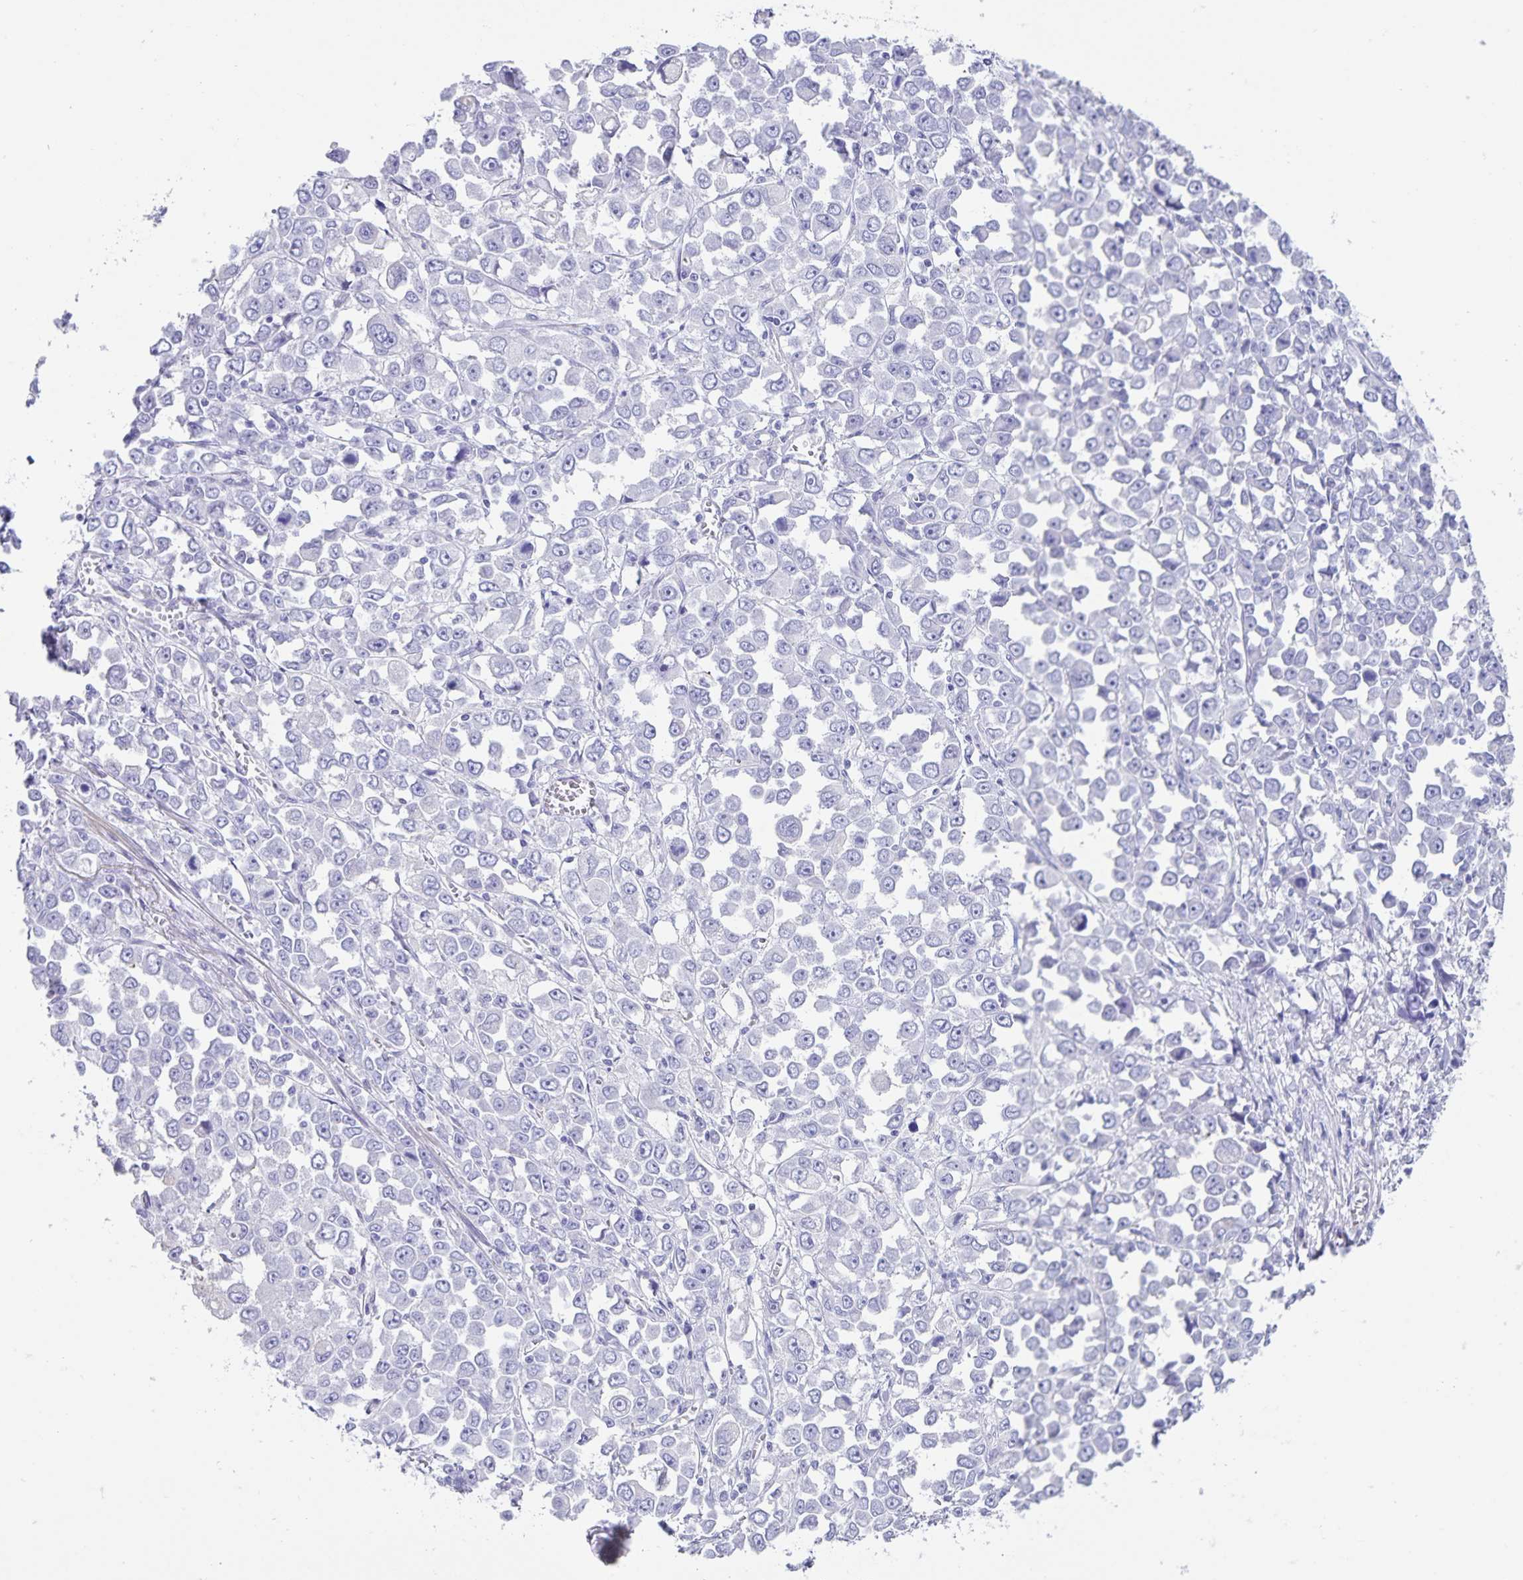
{"staining": {"intensity": "negative", "quantity": "none", "location": "none"}, "tissue": "stomach cancer", "cell_type": "Tumor cells", "image_type": "cancer", "snomed": [{"axis": "morphology", "description": "Adenocarcinoma, NOS"}, {"axis": "topography", "description": "Stomach, upper"}], "caption": "Tumor cells show no significant staining in stomach adenocarcinoma. The staining is performed using DAB brown chromogen with nuclei counter-stained in using hematoxylin.", "gene": "C11orf42", "patient": {"sex": "male", "age": 70}}